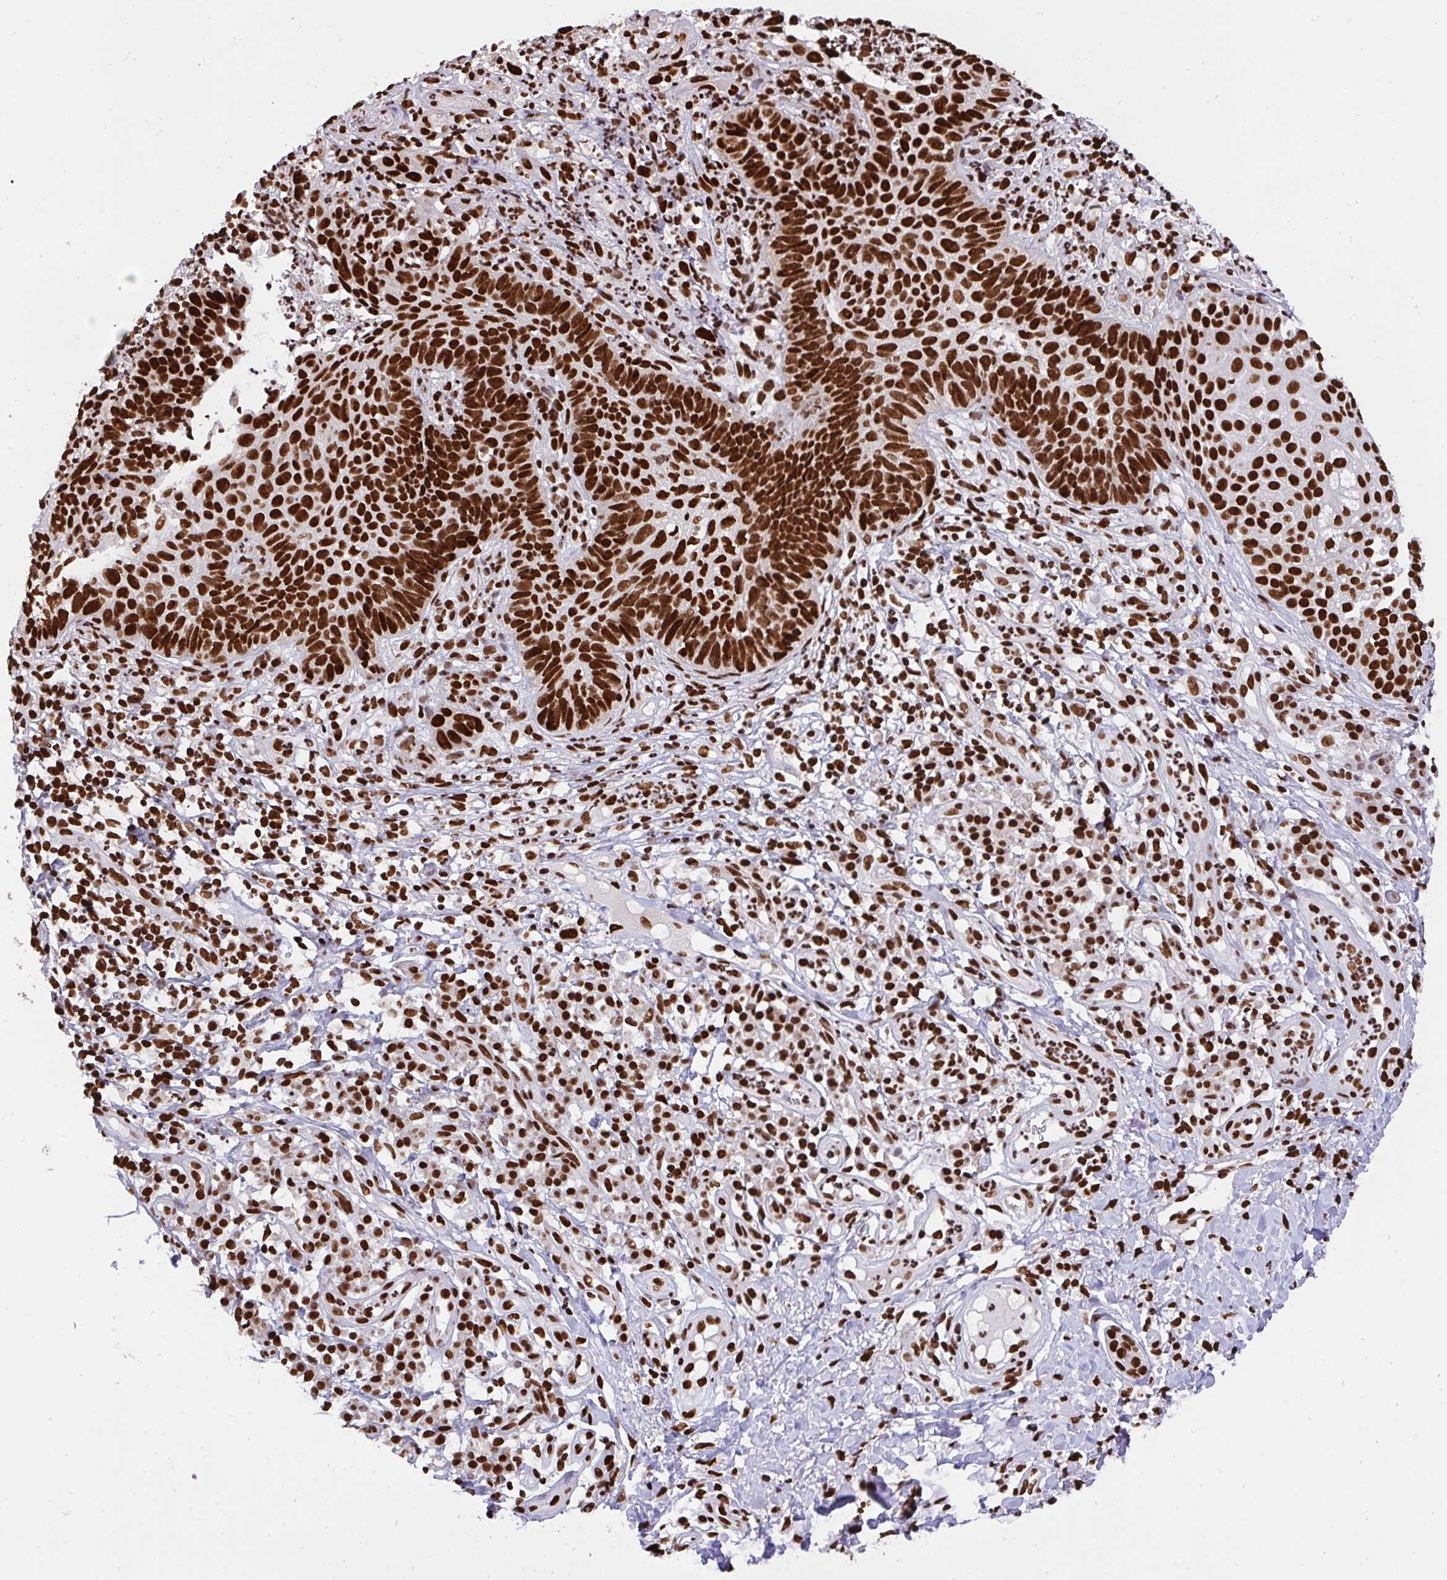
{"staining": {"intensity": "strong", "quantity": ">75%", "location": "nuclear"}, "tissue": "skin cancer", "cell_type": "Tumor cells", "image_type": "cancer", "snomed": [{"axis": "morphology", "description": "Basal cell carcinoma"}, {"axis": "topography", "description": "Skin"}, {"axis": "topography", "description": "Skin of leg"}], "caption": "Protein staining displays strong nuclear expression in approximately >75% of tumor cells in skin cancer.", "gene": "HNRNPL", "patient": {"sex": "female", "age": 87}}